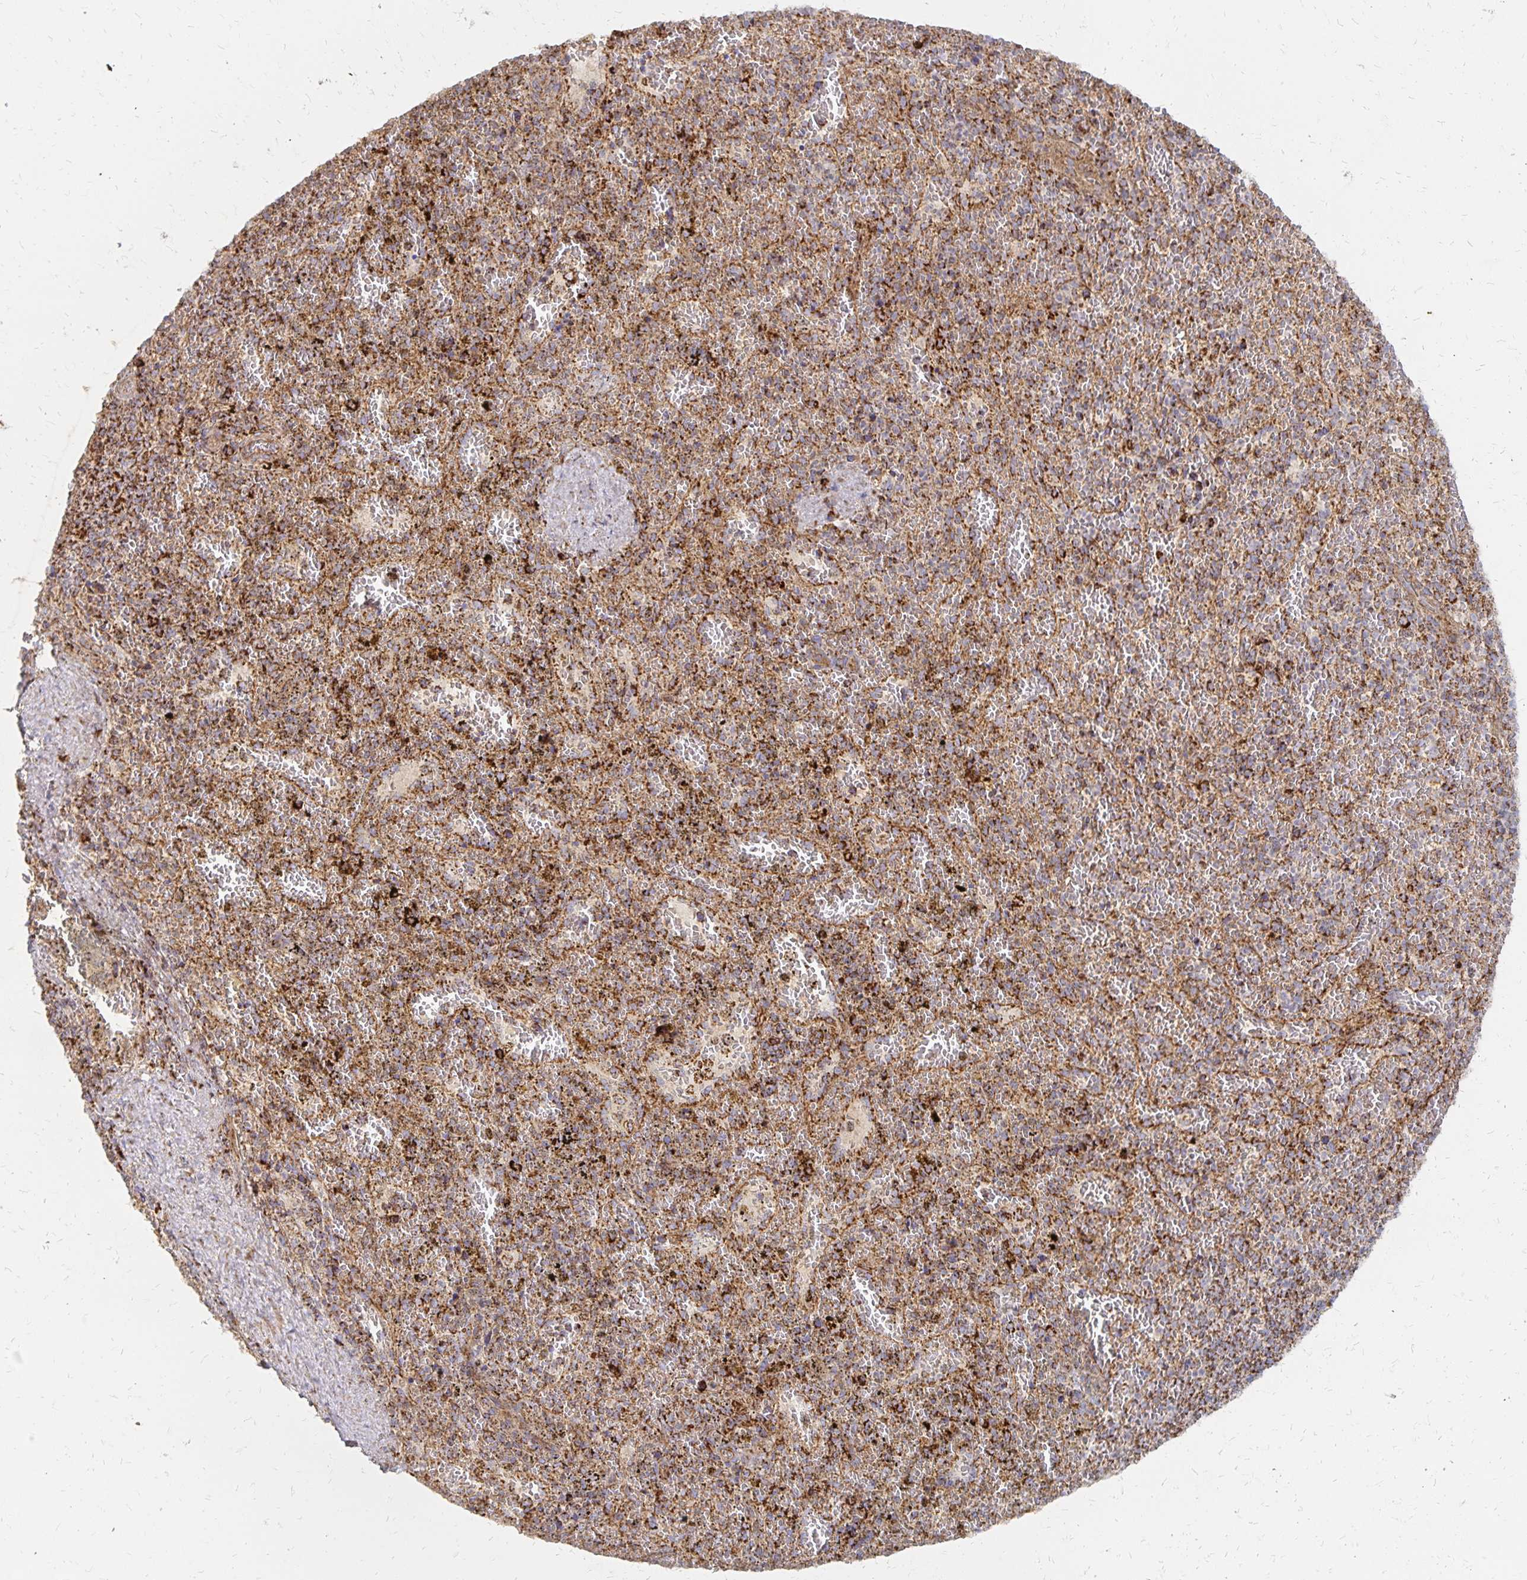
{"staining": {"intensity": "moderate", "quantity": ">75%", "location": "cytoplasmic/membranous"}, "tissue": "spleen", "cell_type": "Cells in red pulp", "image_type": "normal", "snomed": [{"axis": "morphology", "description": "Normal tissue, NOS"}, {"axis": "topography", "description": "Spleen"}], "caption": "Protein analysis of benign spleen reveals moderate cytoplasmic/membranous expression in approximately >75% of cells in red pulp. Nuclei are stained in blue.", "gene": "STOML2", "patient": {"sex": "female", "age": 50}}